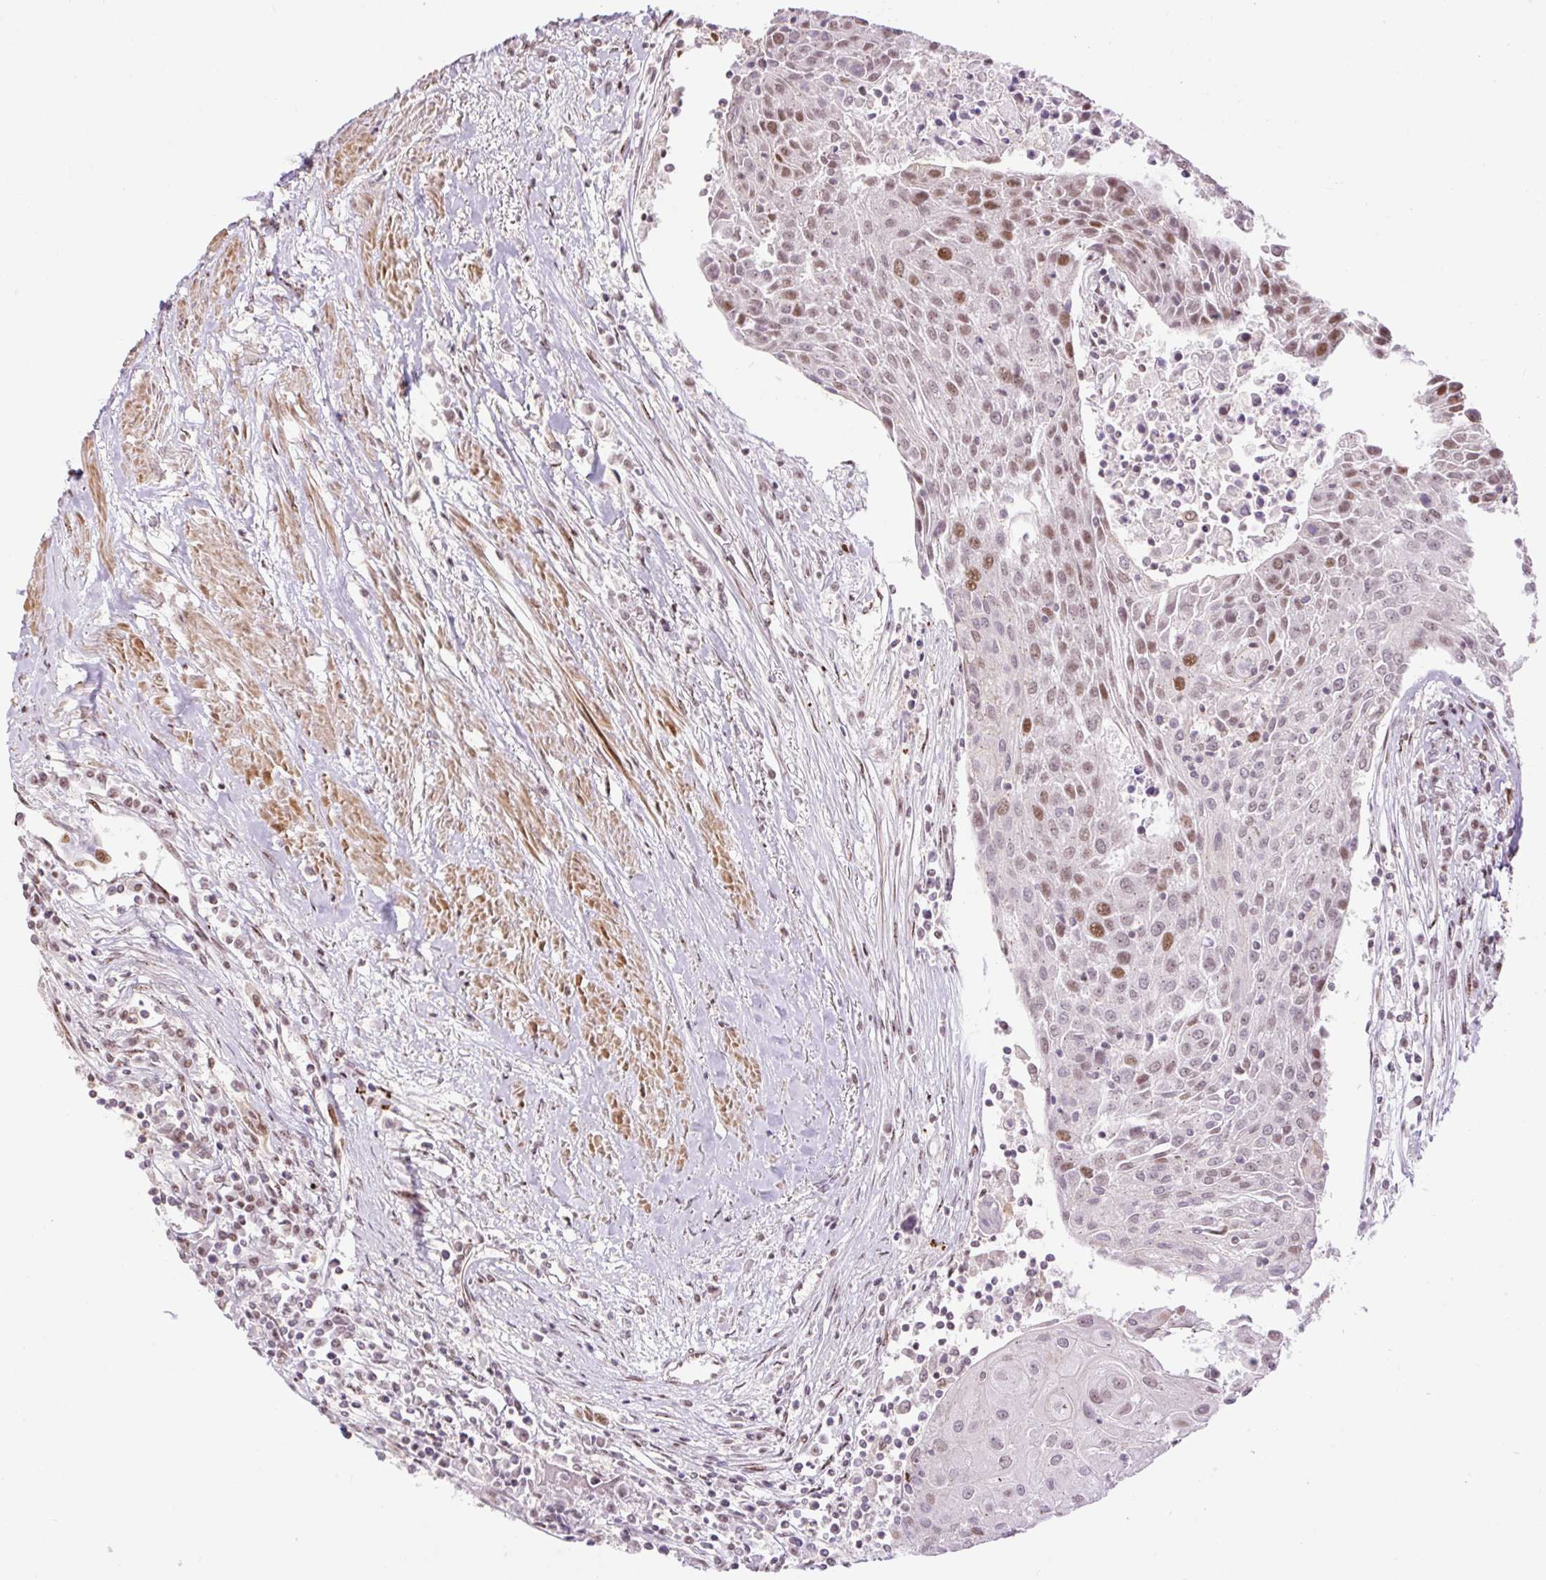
{"staining": {"intensity": "moderate", "quantity": "25%-75%", "location": "nuclear"}, "tissue": "urothelial cancer", "cell_type": "Tumor cells", "image_type": "cancer", "snomed": [{"axis": "morphology", "description": "Urothelial carcinoma, High grade"}, {"axis": "topography", "description": "Urinary bladder"}], "caption": "Protein staining of high-grade urothelial carcinoma tissue displays moderate nuclear staining in approximately 25%-75% of tumor cells.", "gene": "RIPPLY3", "patient": {"sex": "female", "age": 85}}